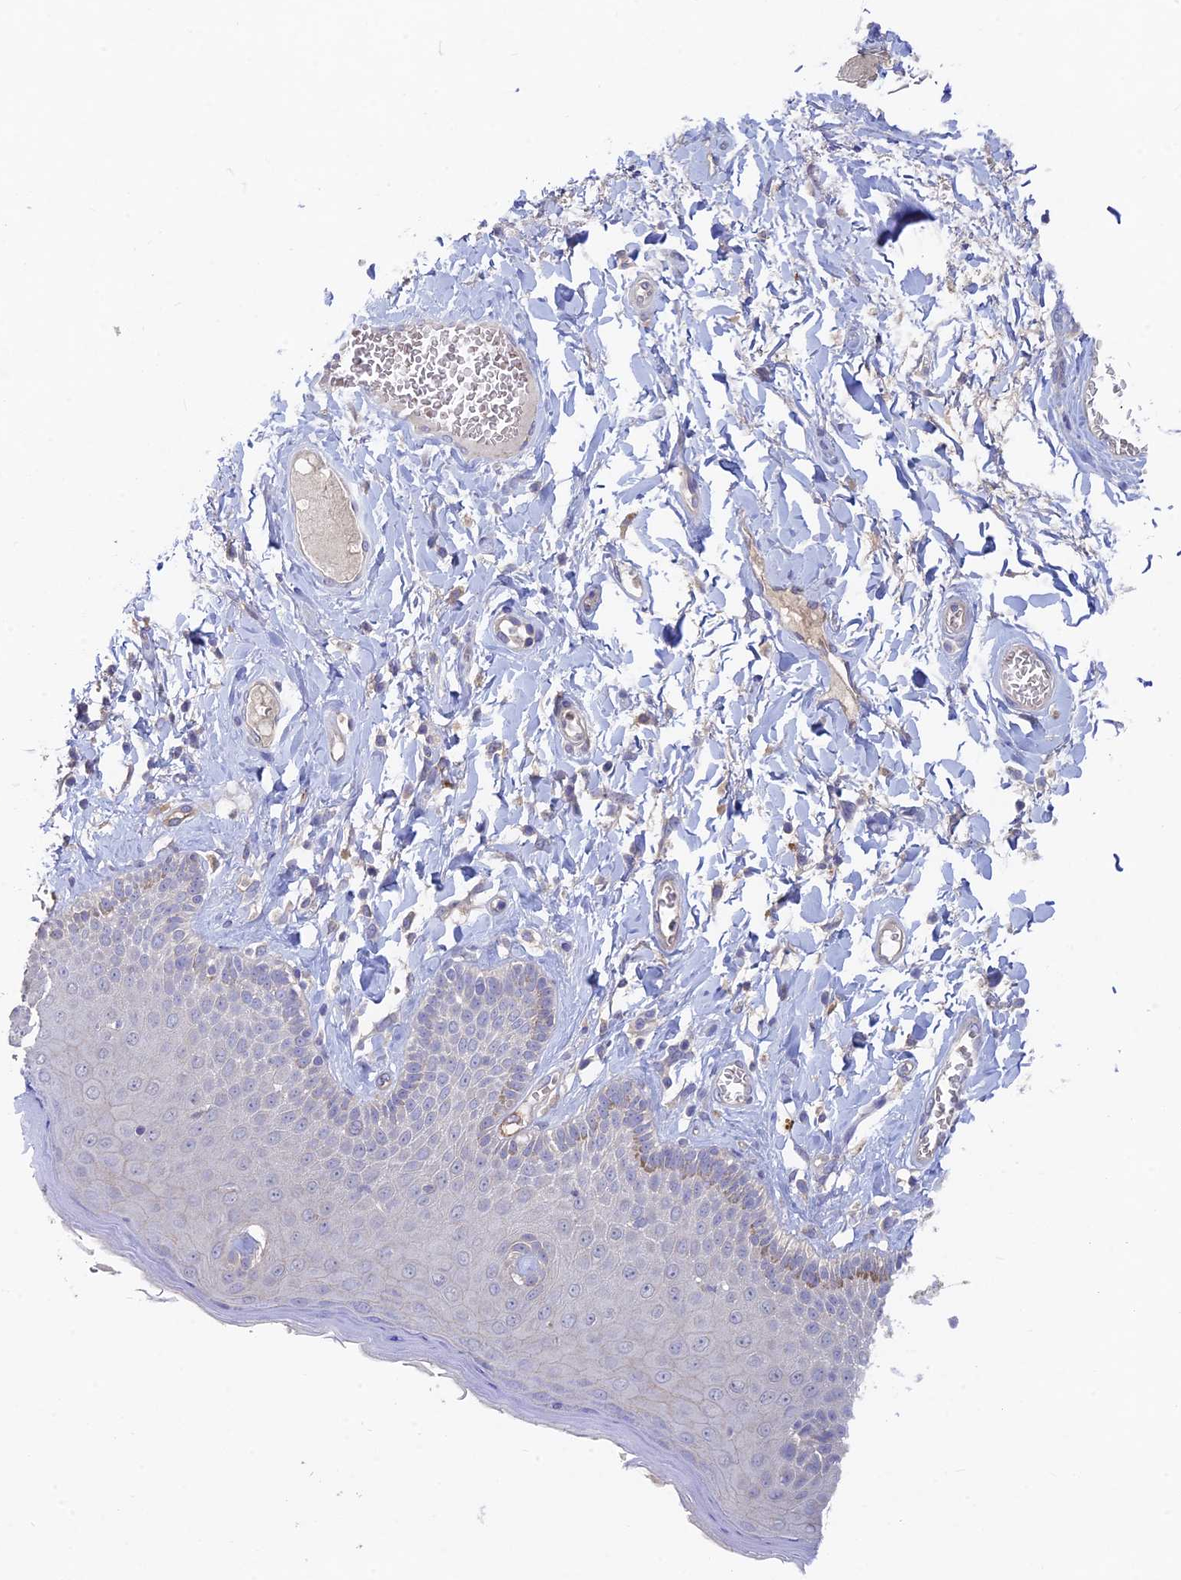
{"staining": {"intensity": "negative", "quantity": "none", "location": "none"}, "tissue": "skin", "cell_type": "Epidermal cells", "image_type": "normal", "snomed": [{"axis": "morphology", "description": "Normal tissue, NOS"}, {"axis": "topography", "description": "Anal"}], "caption": "A photomicrograph of skin stained for a protein displays no brown staining in epidermal cells. The staining was performed using DAB (3,3'-diaminobenzidine) to visualize the protein expression in brown, while the nuclei were stained in blue with hematoxylin (Magnification: 20x).", "gene": "ARRDC1", "patient": {"sex": "male", "age": 69}}